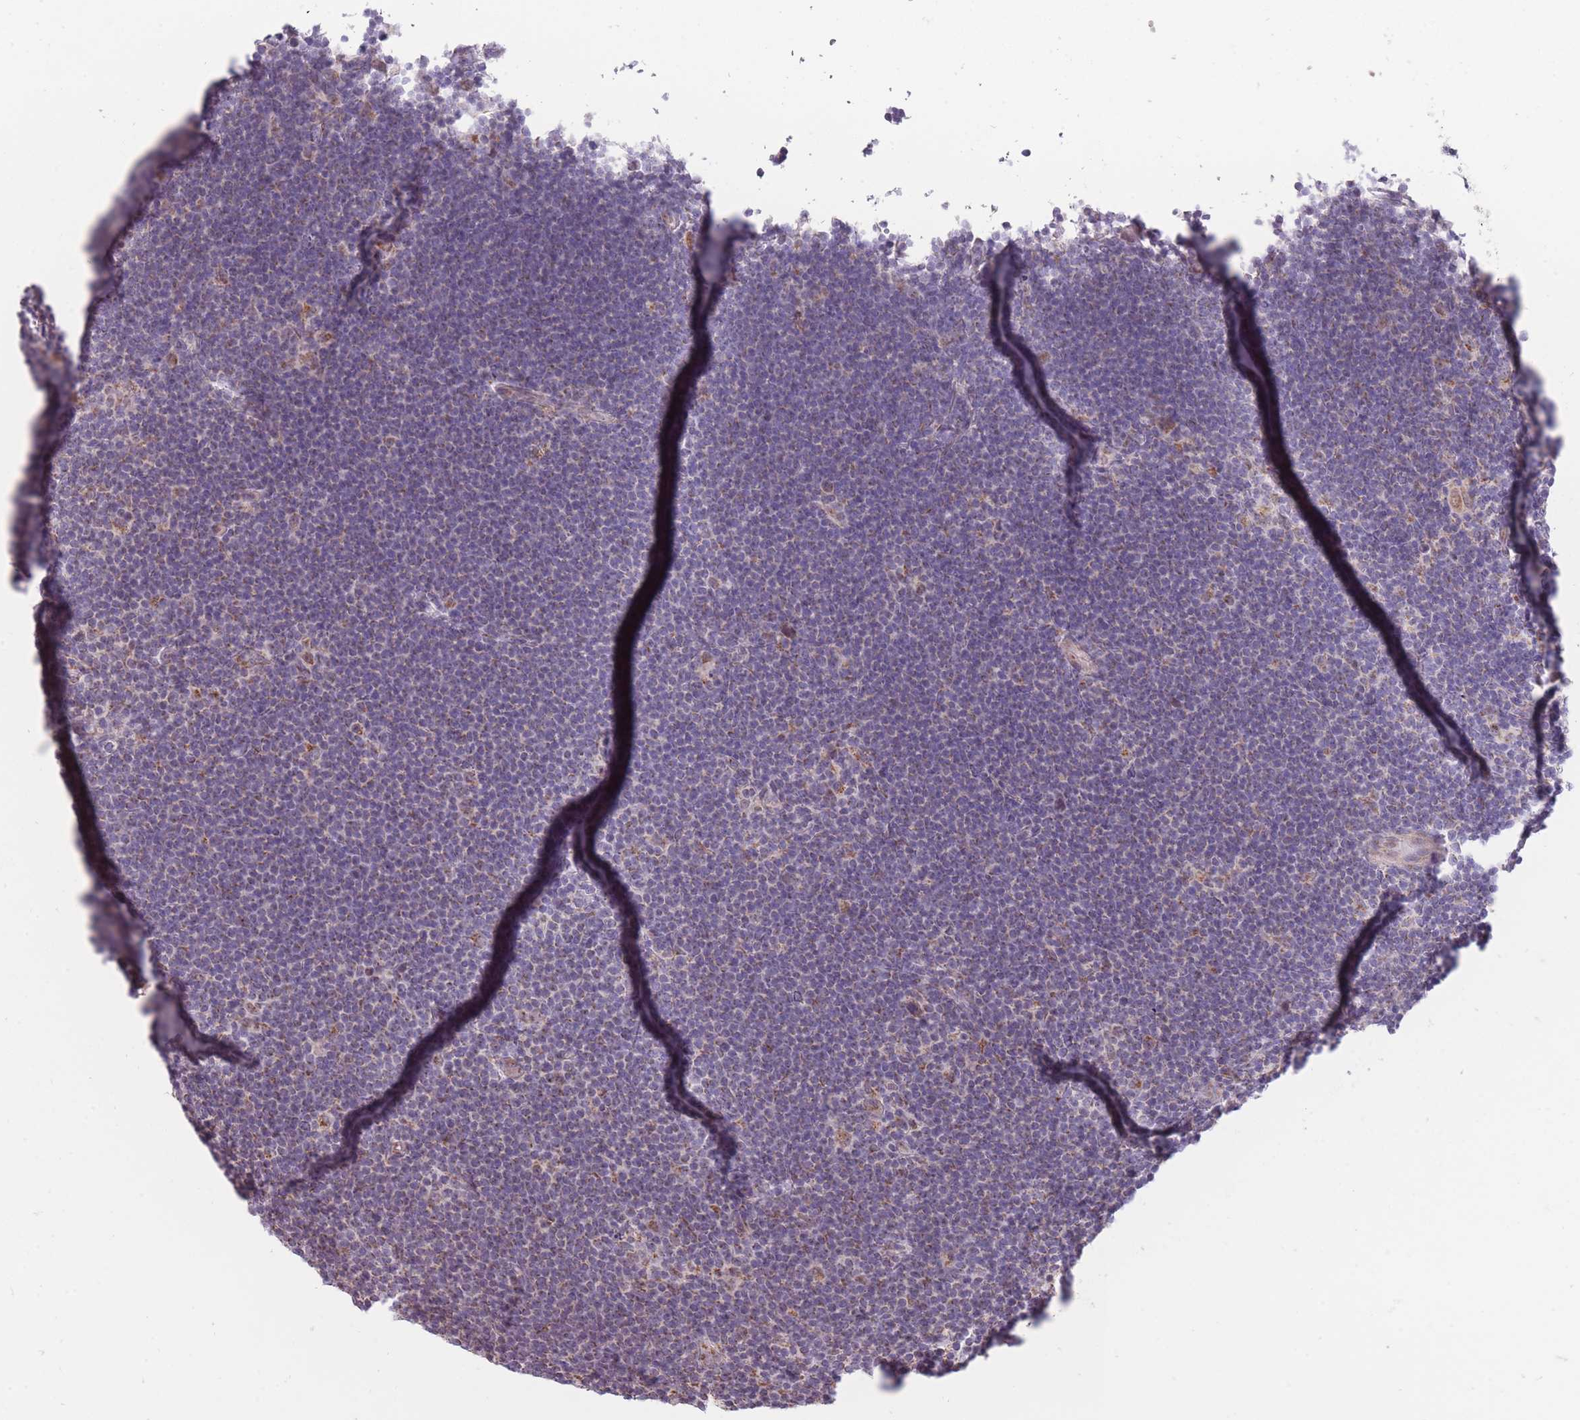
{"staining": {"intensity": "moderate", "quantity": "25%-75%", "location": "cytoplasmic/membranous"}, "tissue": "lymphoma", "cell_type": "Tumor cells", "image_type": "cancer", "snomed": [{"axis": "morphology", "description": "Hodgkin's disease, NOS"}, {"axis": "topography", "description": "Lymph node"}], "caption": "A brown stain labels moderate cytoplasmic/membranous staining of a protein in Hodgkin's disease tumor cells.", "gene": "NELL1", "patient": {"sex": "female", "age": 57}}